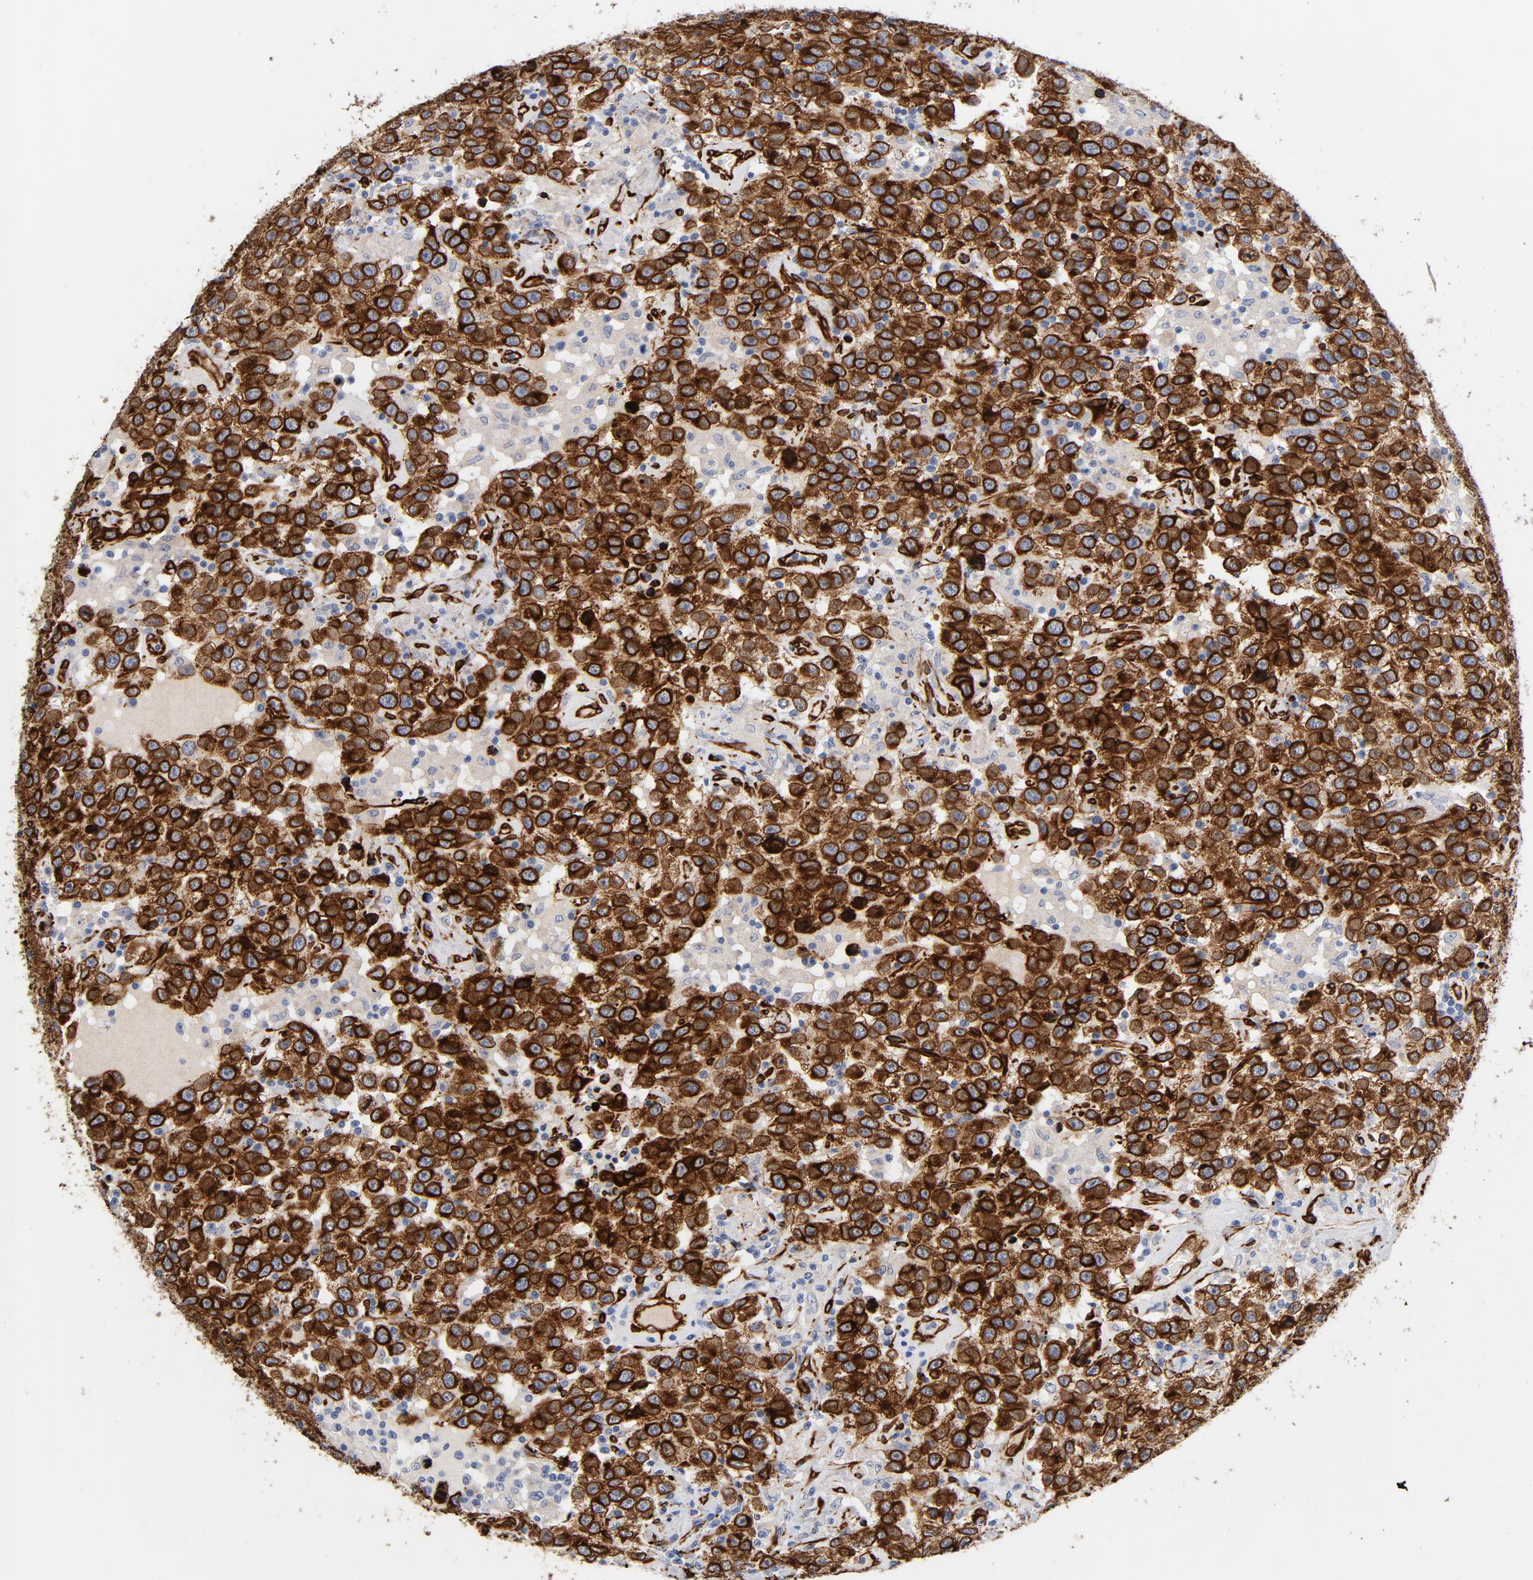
{"staining": {"intensity": "strong", "quantity": ">75%", "location": "cytoplasmic/membranous"}, "tissue": "testis cancer", "cell_type": "Tumor cells", "image_type": "cancer", "snomed": [{"axis": "morphology", "description": "Seminoma, NOS"}, {"axis": "topography", "description": "Testis"}], "caption": "Strong cytoplasmic/membranous positivity for a protein is identified in approximately >75% of tumor cells of testis cancer (seminoma) using immunohistochemistry (IHC).", "gene": "SERPINH1", "patient": {"sex": "male", "age": 41}}